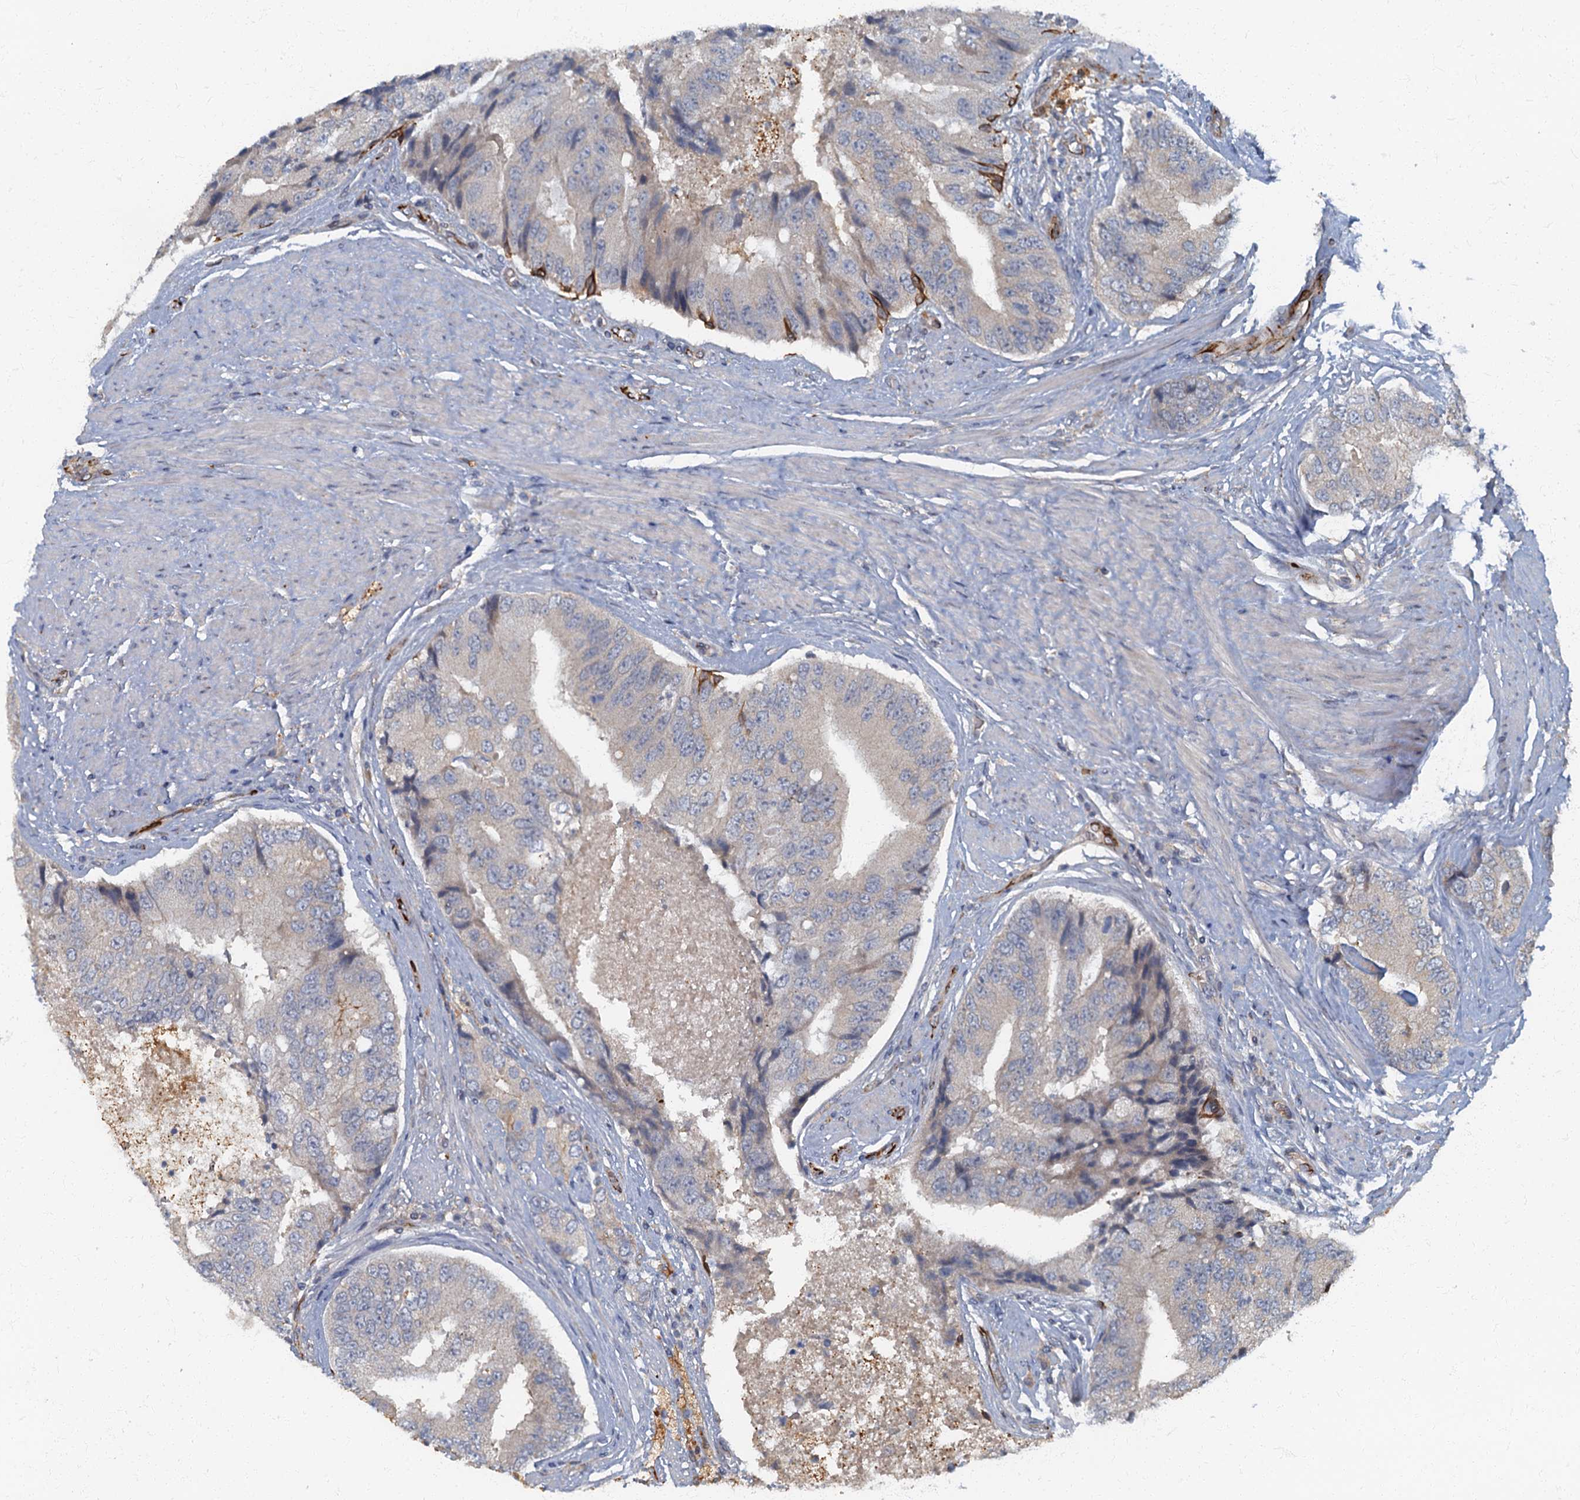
{"staining": {"intensity": "negative", "quantity": "none", "location": "none"}, "tissue": "prostate cancer", "cell_type": "Tumor cells", "image_type": "cancer", "snomed": [{"axis": "morphology", "description": "Adenocarcinoma, High grade"}, {"axis": "topography", "description": "Prostate"}], "caption": "This is an immunohistochemistry (IHC) image of prostate cancer. There is no staining in tumor cells.", "gene": "ARL11", "patient": {"sex": "male", "age": 70}}